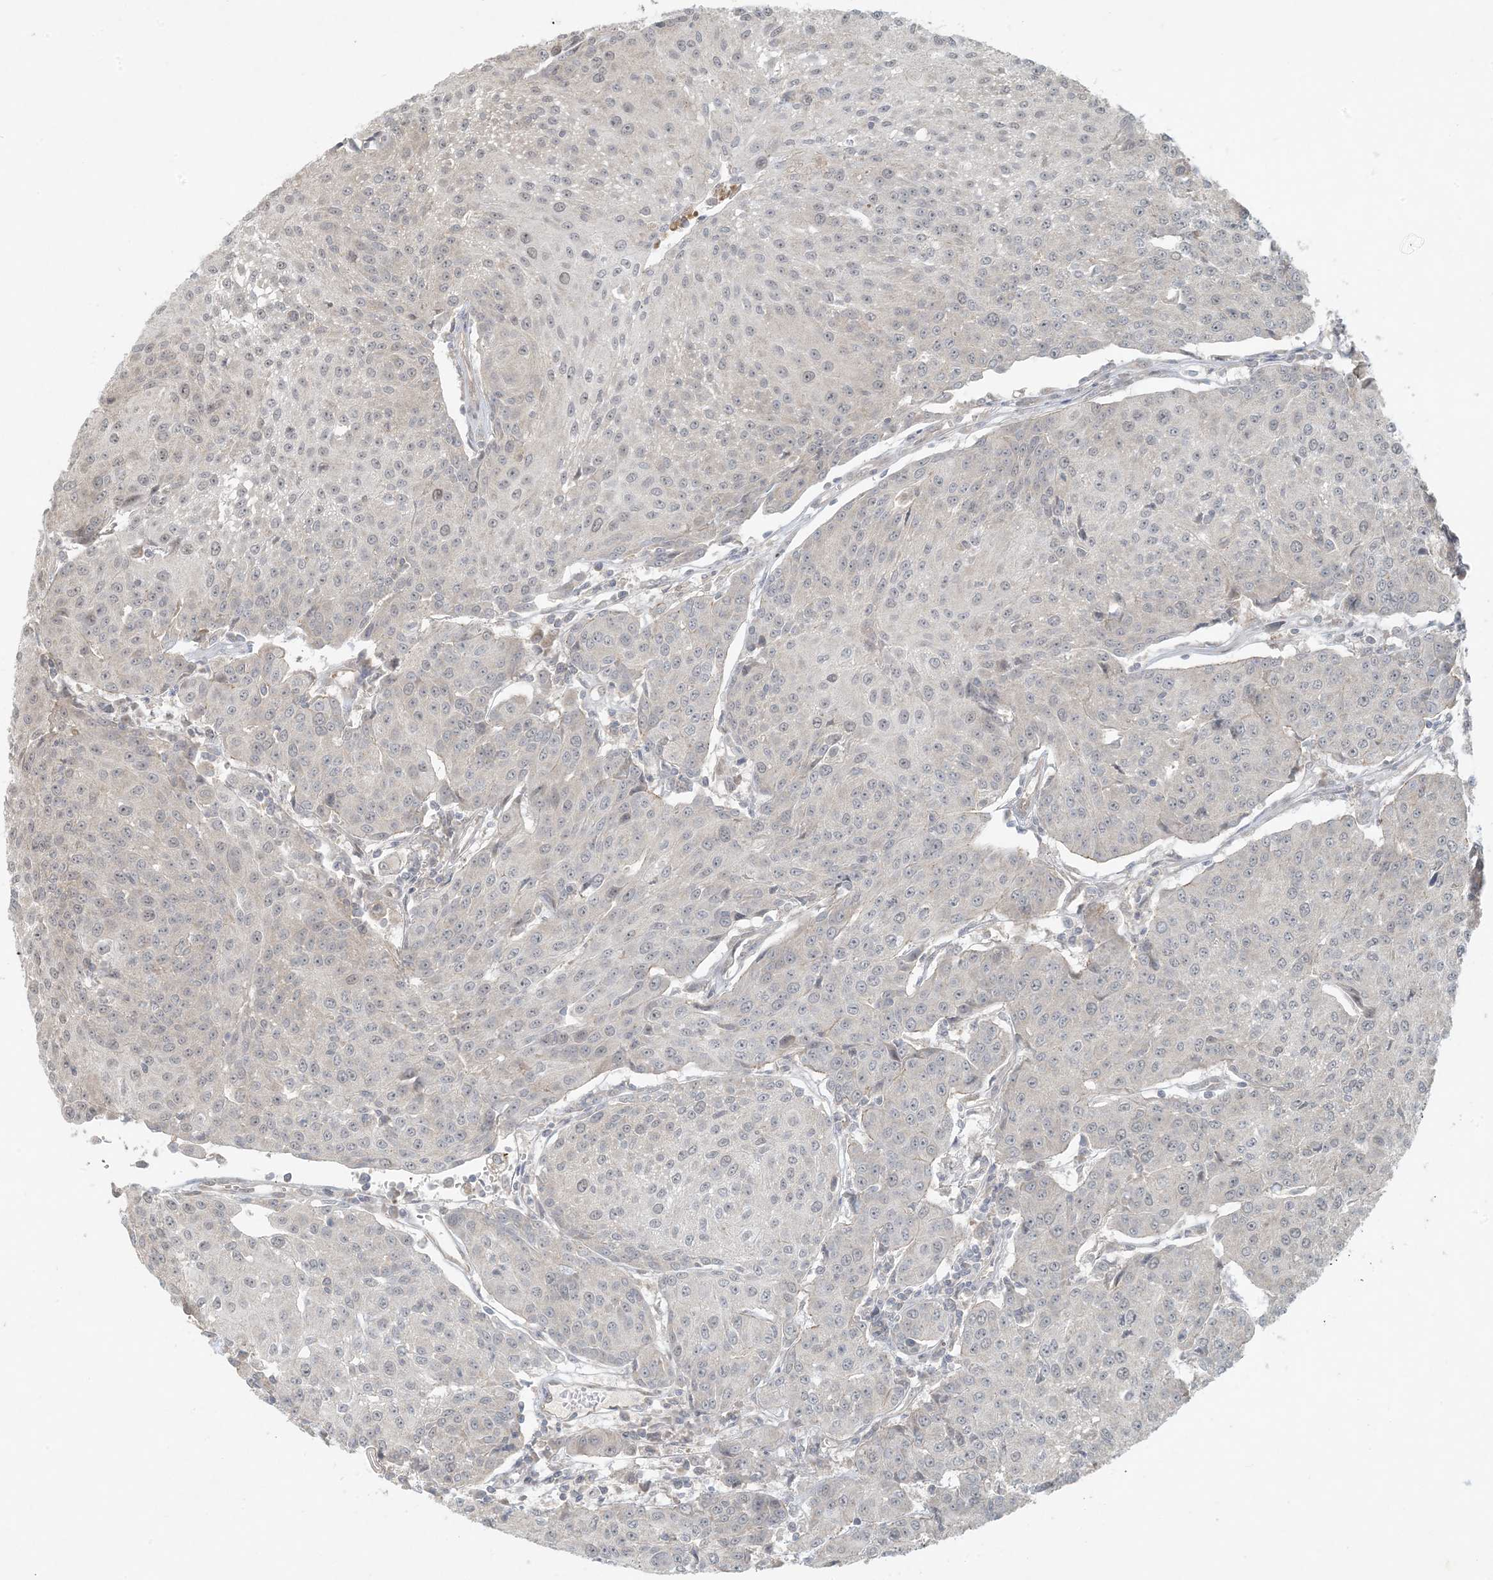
{"staining": {"intensity": "negative", "quantity": "none", "location": "none"}, "tissue": "urothelial cancer", "cell_type": "Tumor cells", "image_type": "cancer", "snomed": [{"axis": "morphology", "description": "Urothelial carcinoma, High grade"}, {"axis": "topography", "description": "Urinary bladder"}], "caption": "An immunohistochemistry (IHC) image of high-grade urothelial carcinoma is shown. There is no staining in tumor cells of high-grade urothelial carcinoma. (DAB immunohistochemistry (IHC), high magnification).", "gene": "BCORL1", "patient": {"sex": "female", "age": 85}}